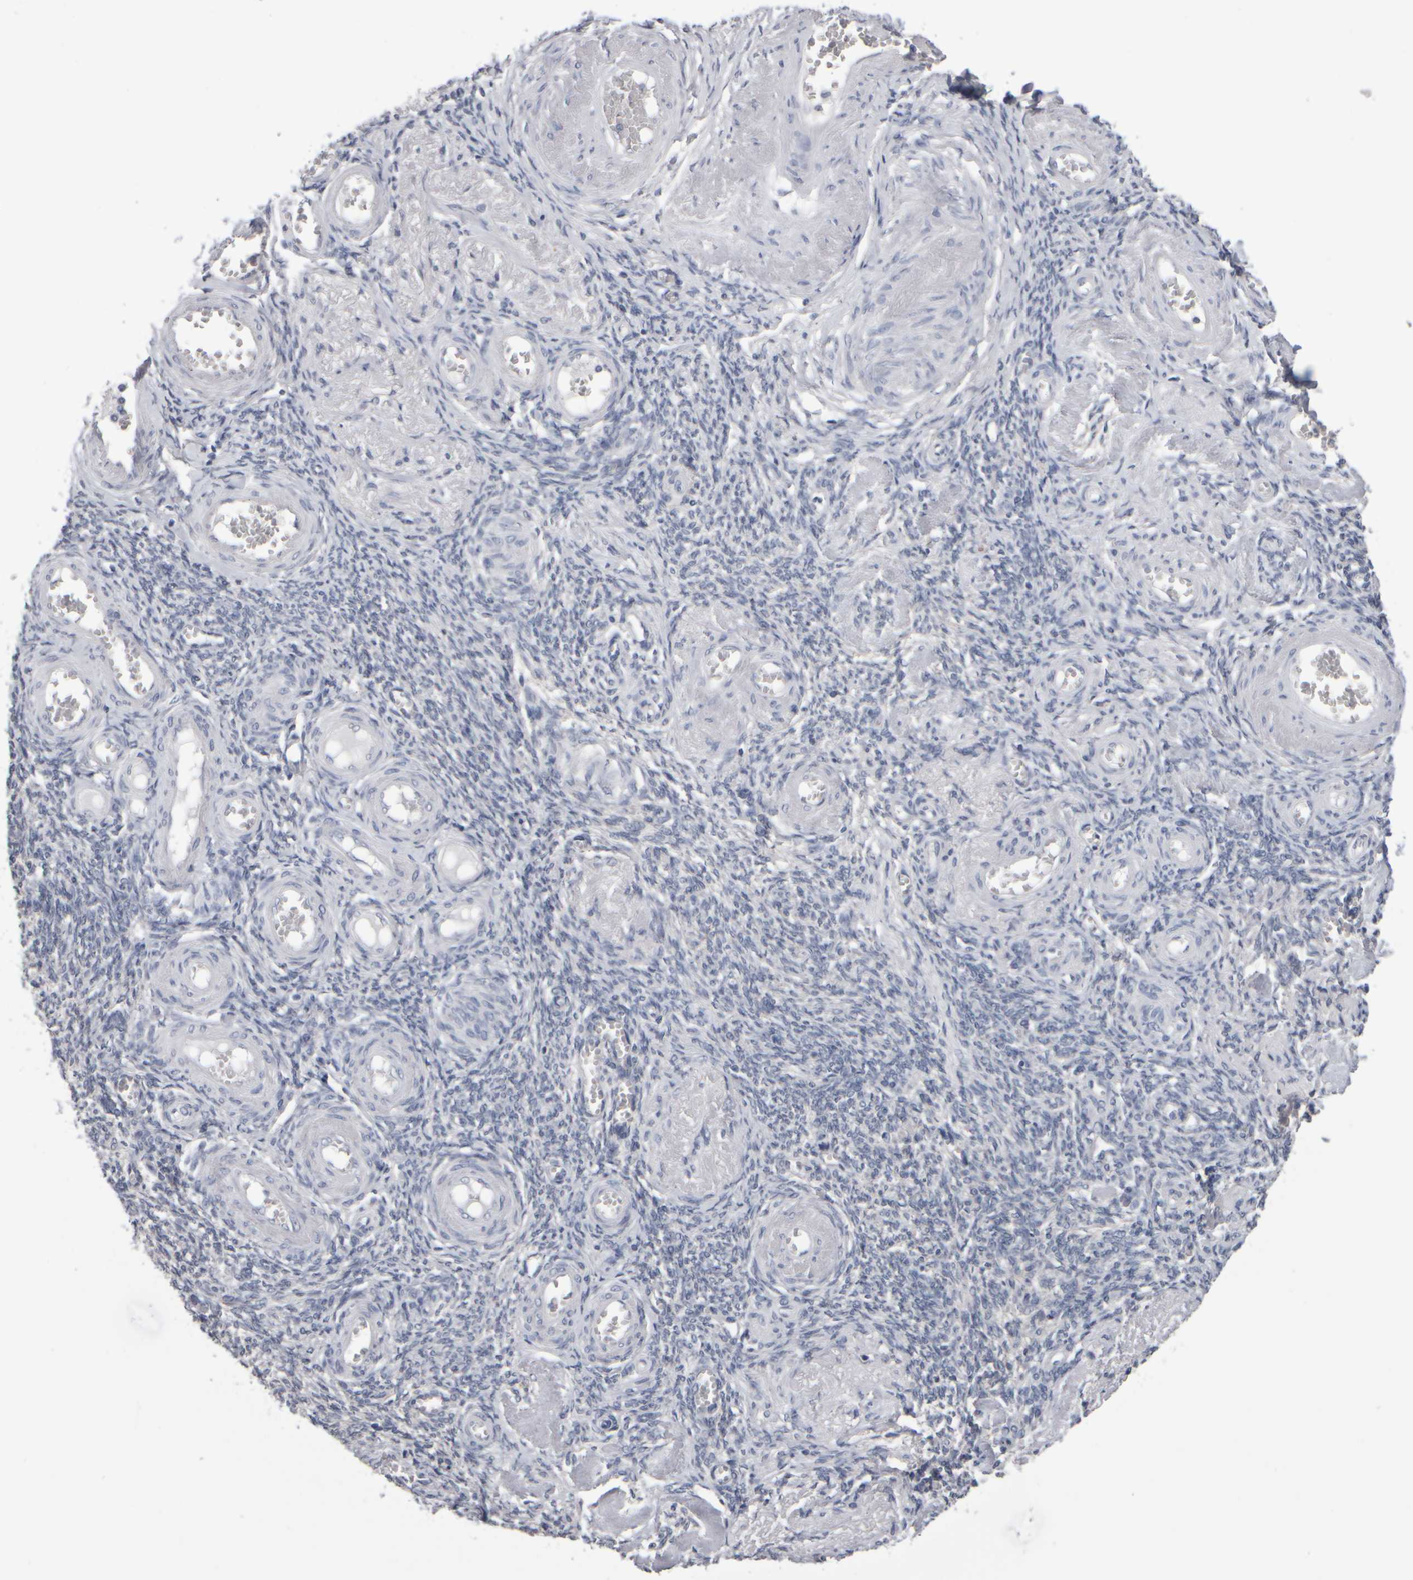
{"staining": {"intensity": "negative", "quantity": "none", "location": "none"}, "tissue": "adipose tissue", "cell_type": "Adipocytes", "image_type": "normal", "snomed": [{"axis": "morphology", "description": "Normal tissue, NOS"}, {"axis": "topography", "description": "Vascular tissue"}, {"axis": "topography", "description": "Fallopian tube"}, {"axis": "topography", "description": "Ovary"}], "caption": "This is a micrograph of immunohistochemistry (IHC) staining of unremarkable adipose tissue, which shows no positivity in adipocytes.", "gene": "EPHX2", "patient": {"sex": "female", "age": 67}}